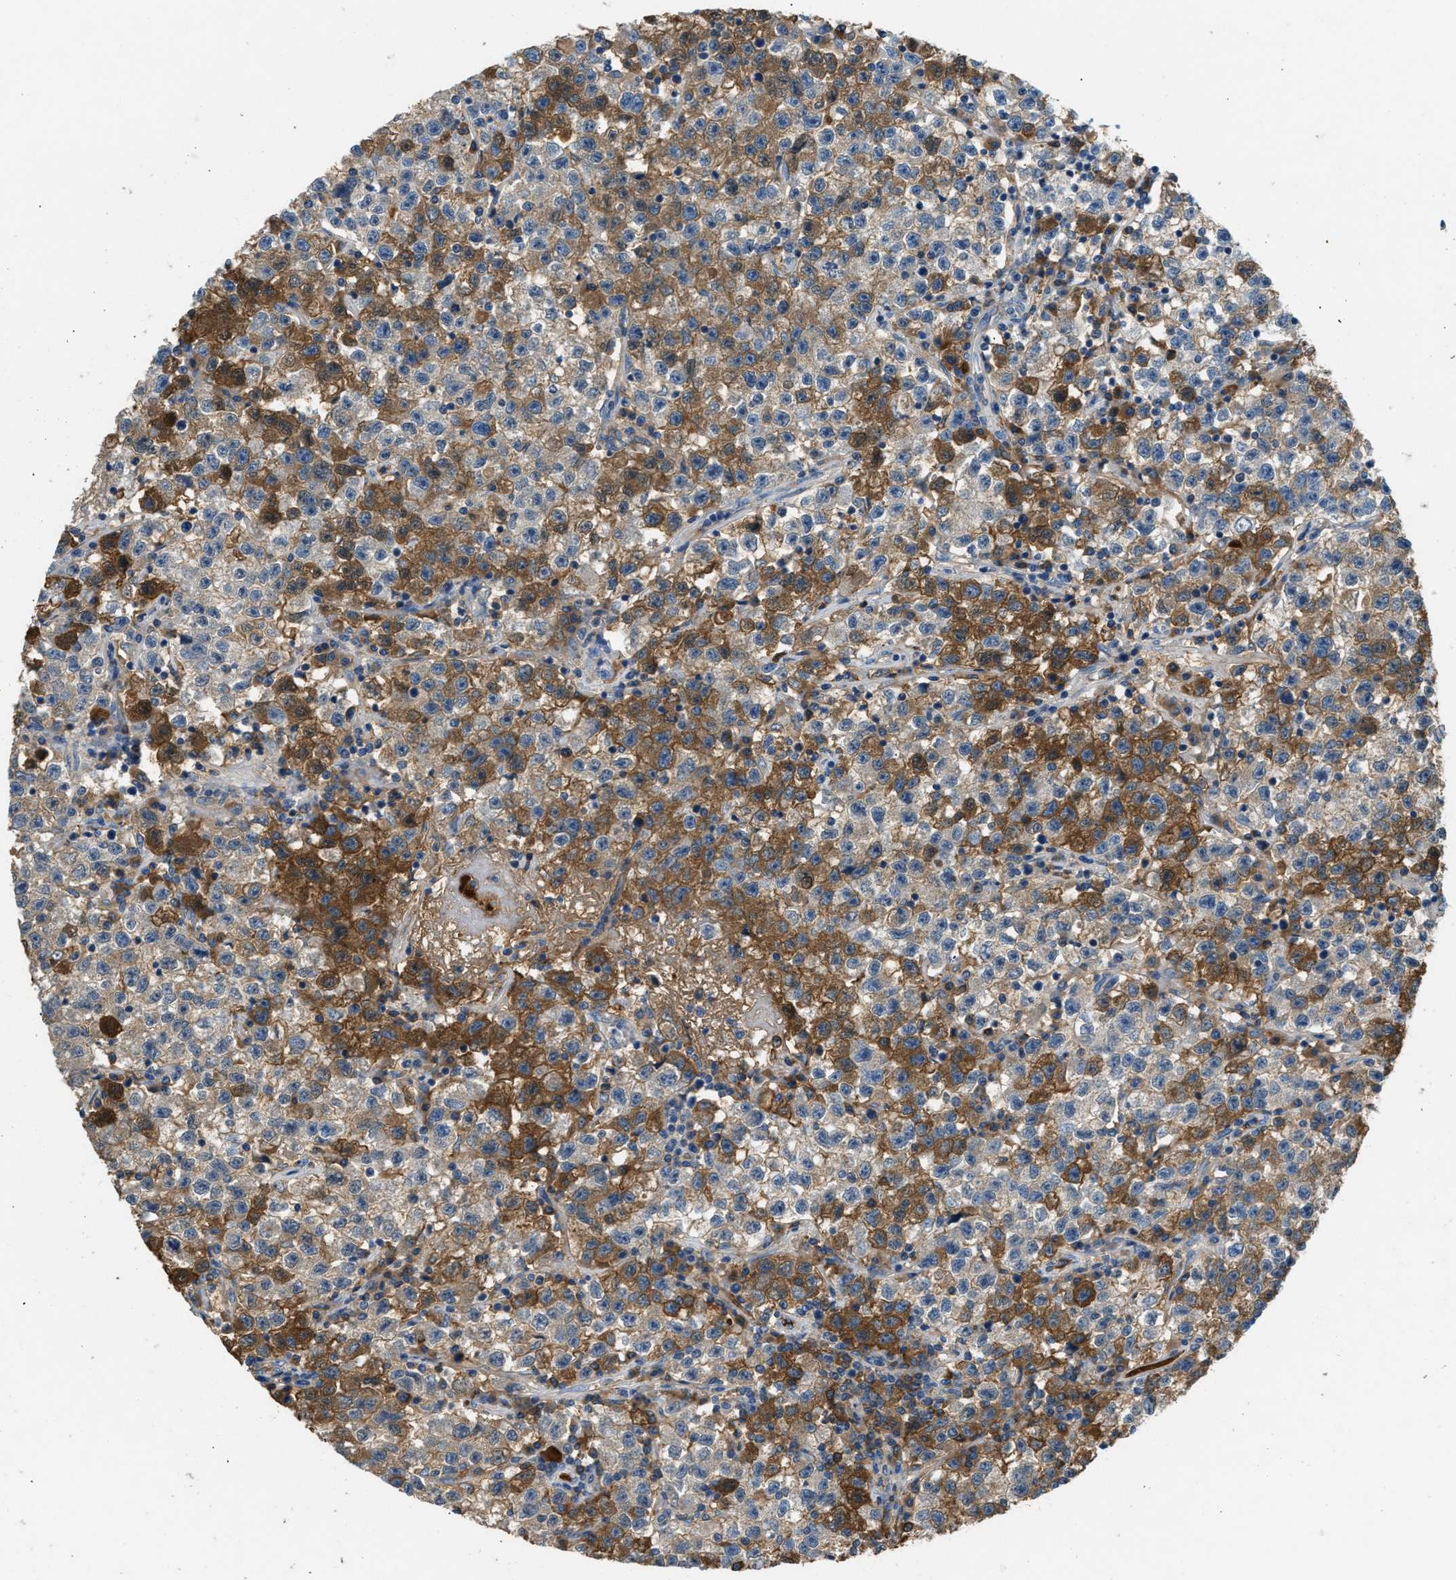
{"staining": {"intensity": "moderate", "quantity": "25%-75%", "location": "cytoplasmic/membranous"}, "tissue": "testis cancer", "cell_type": "Tumor cells", "image_type": "cancer", "snomed": [{"axis": "morphology", "description": "Seminoma, NOS"}, {"axis": "topography", "description": "Testis"}], "caption": "A histopathology image of human testis seminoma stained for a protein demonstrates moderate cytoplasmic/membranous brown staining in tumor cells.", "gene": "STC1", "patient": {"sex": "male", "age": 22}}